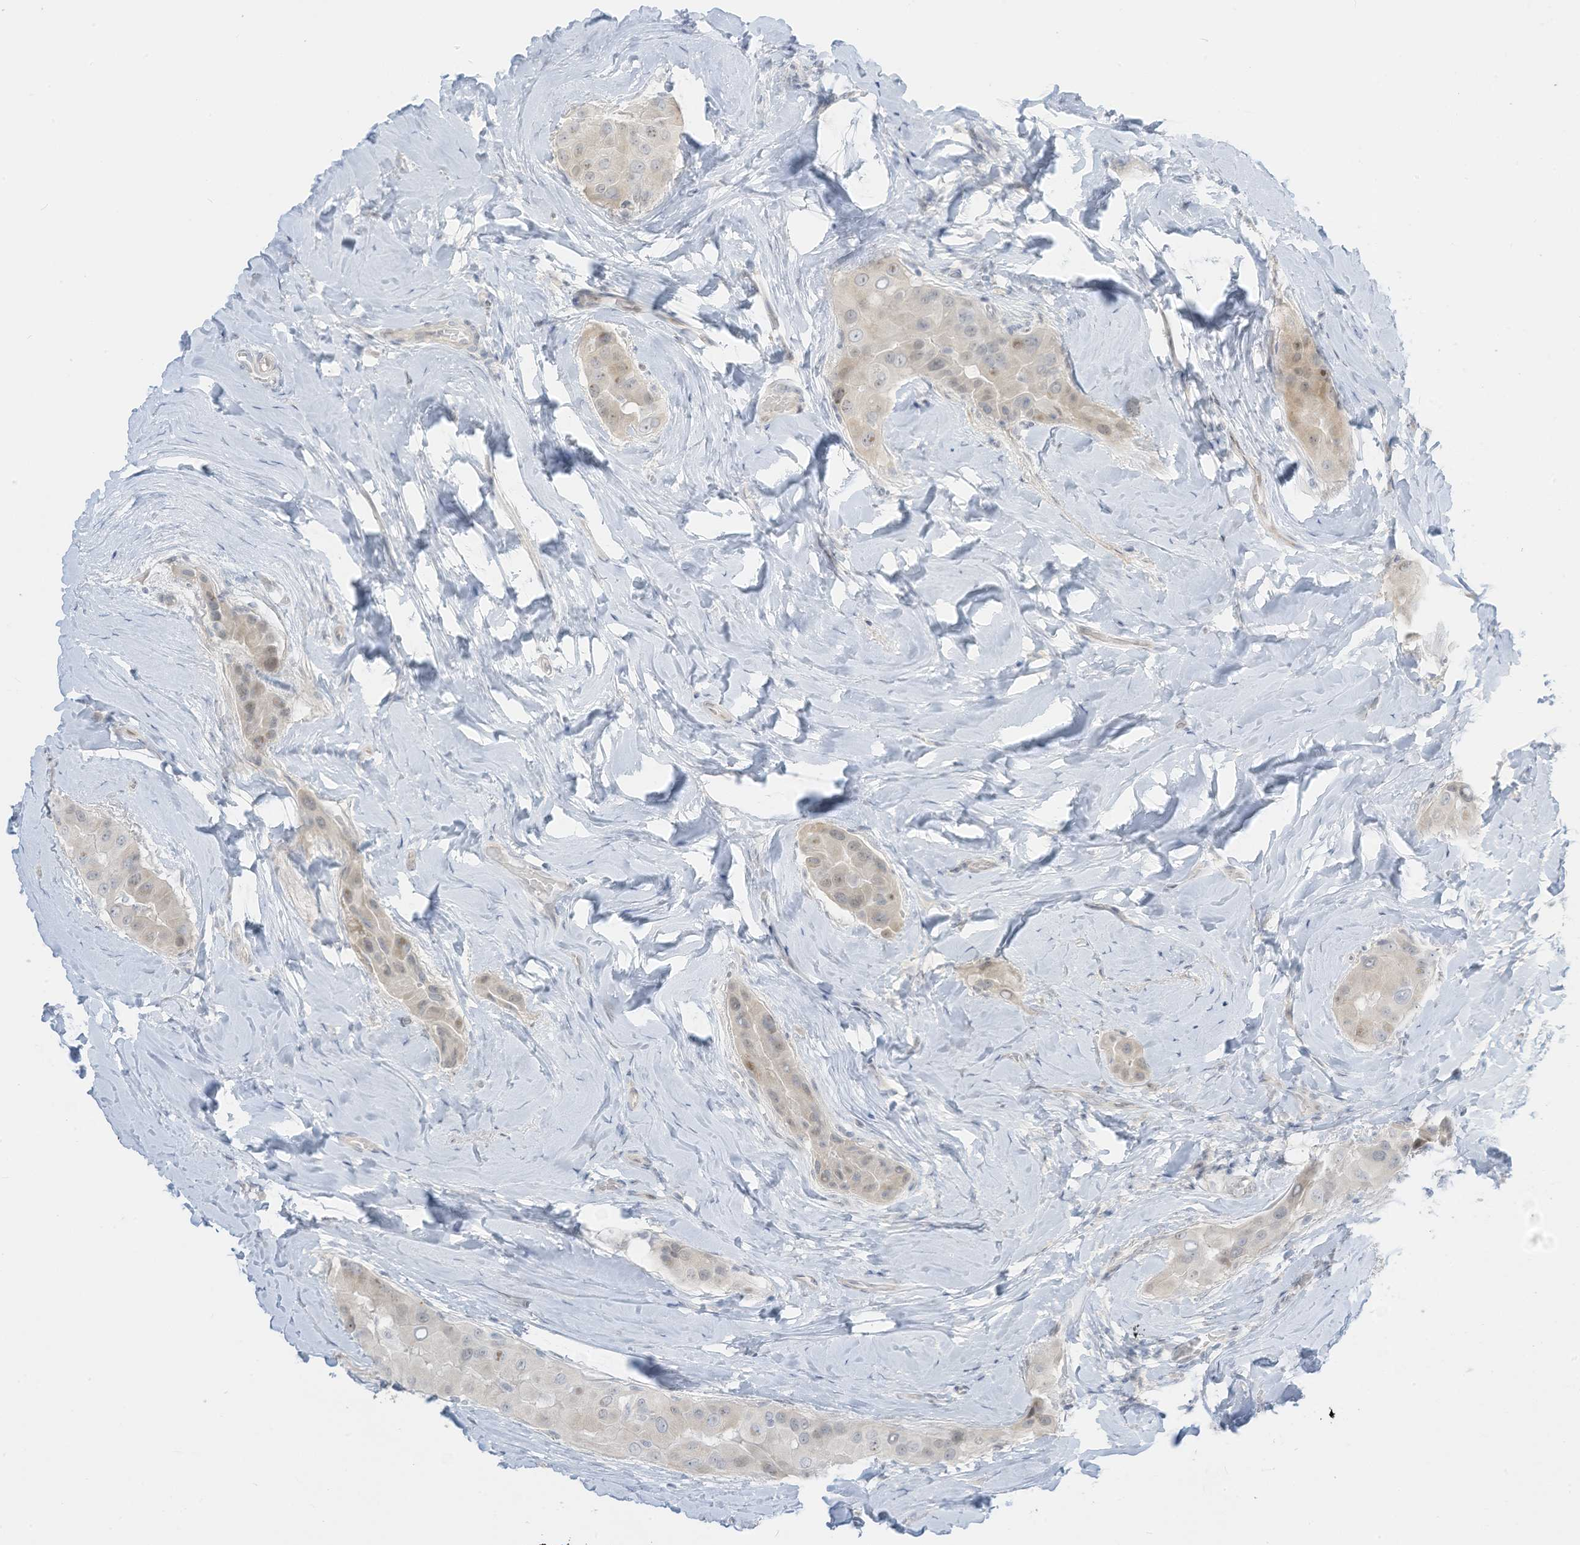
{"staining": {"intensity": "weak", "quantity": "<25%", "location": "cytoplasmic/membranous"}, "tissue": "thyroid cancer", "cell_type": "Tumor cells", "image_type": "cancer", "snomed": [{"axis": "morphology", "description": "Papillary adenocarcinoma, NOS"}, {"axis": "topography", "description": "Thyroid gland"}], "caption": "Immunohistochemistry (IHC) image of papillary adenocarcinoma (thyroid) stained for a protein (brown), which shows no positivity in tumor cells.", "gene": "ASPRV1", "patient": {"sex": "male", "age": 33}}